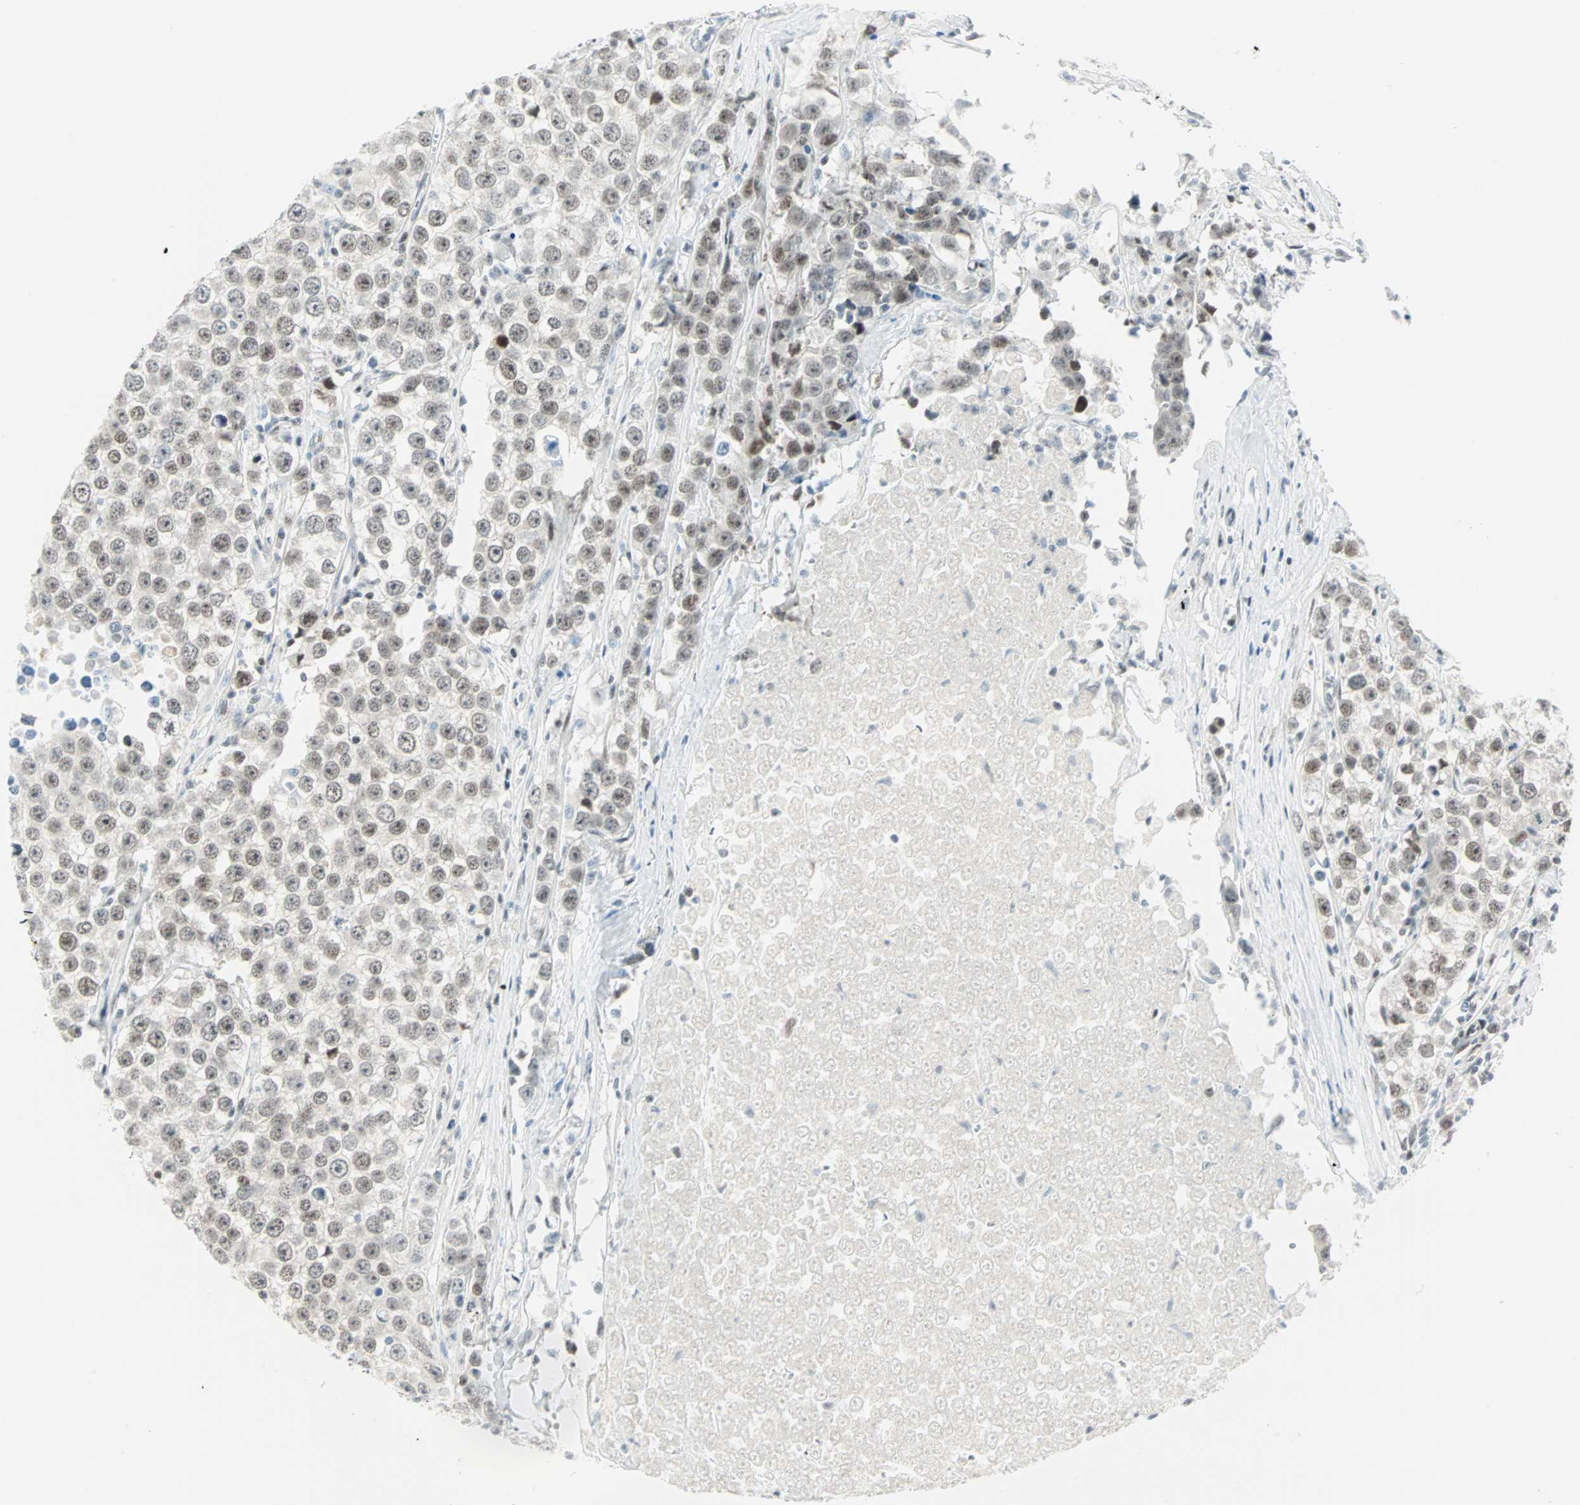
{"staining": {"intensity": "negative", "quantity": "none", "location": "none"}, "tissue": "testis cancer", "cell_type": "Tumor cells", "image_type": "cancer", "snomed": [{"axis": "morphology", "description": "Seminoma, NOS"}, {"axis": "morphology", "description": "Carcinoma, Embryonal, NOS"}, {"axis": "topography", "description": "Testis"}], "caption": "Tumor cells show no significant staining in testis cancer. (DAB (3,3'-diaminobenzidine) immunohistochemistry with hematoxylin counter stain).", "gene": "PKNOX1", "patient": {"sex": "male", "age": 52}}